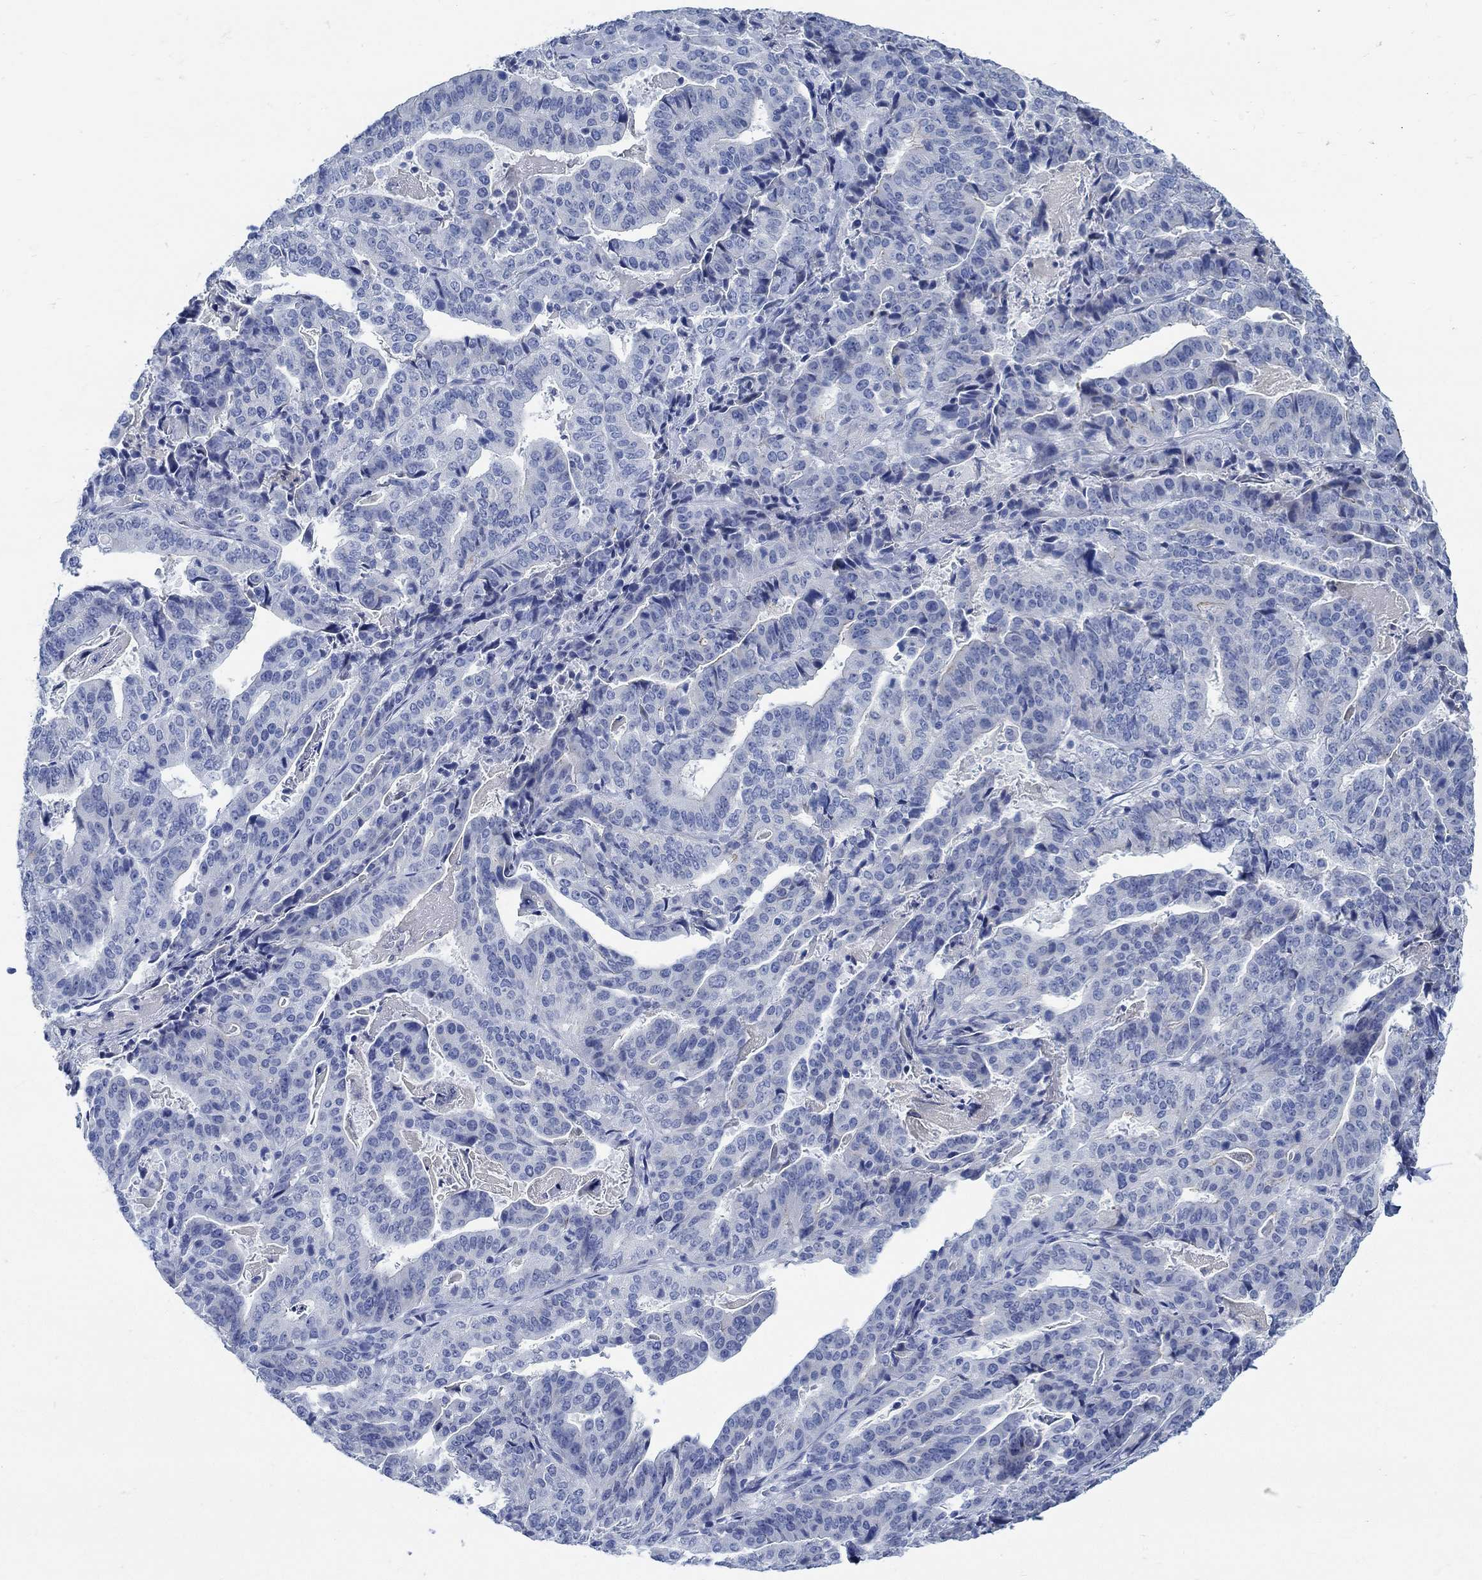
{"staining": {"intensity": "negative", "quantity": "none", "location": "none"}, "tissue": "stomach cancer", "cell_type": "Tumor cells", "image_type": "cancer", "snomed": [{"axis": "morphology", "description": "Adenocarcinoma, NOS"}, {"axis": "topography", "description": "Stomach"}], "caption": "DAB (3,3'-diaminobenzidine) immunohistochemical staining of human adenocarcinoma (stomach) displays no significant expression in tumor cells. (DAB (3,3'-diaminobenzidine) immunohistochemistry (IHC) visualized using brightfield microscopy, high magnification).", "gene": "RBM20", "patient": {"sex": "male", "age": 48}}